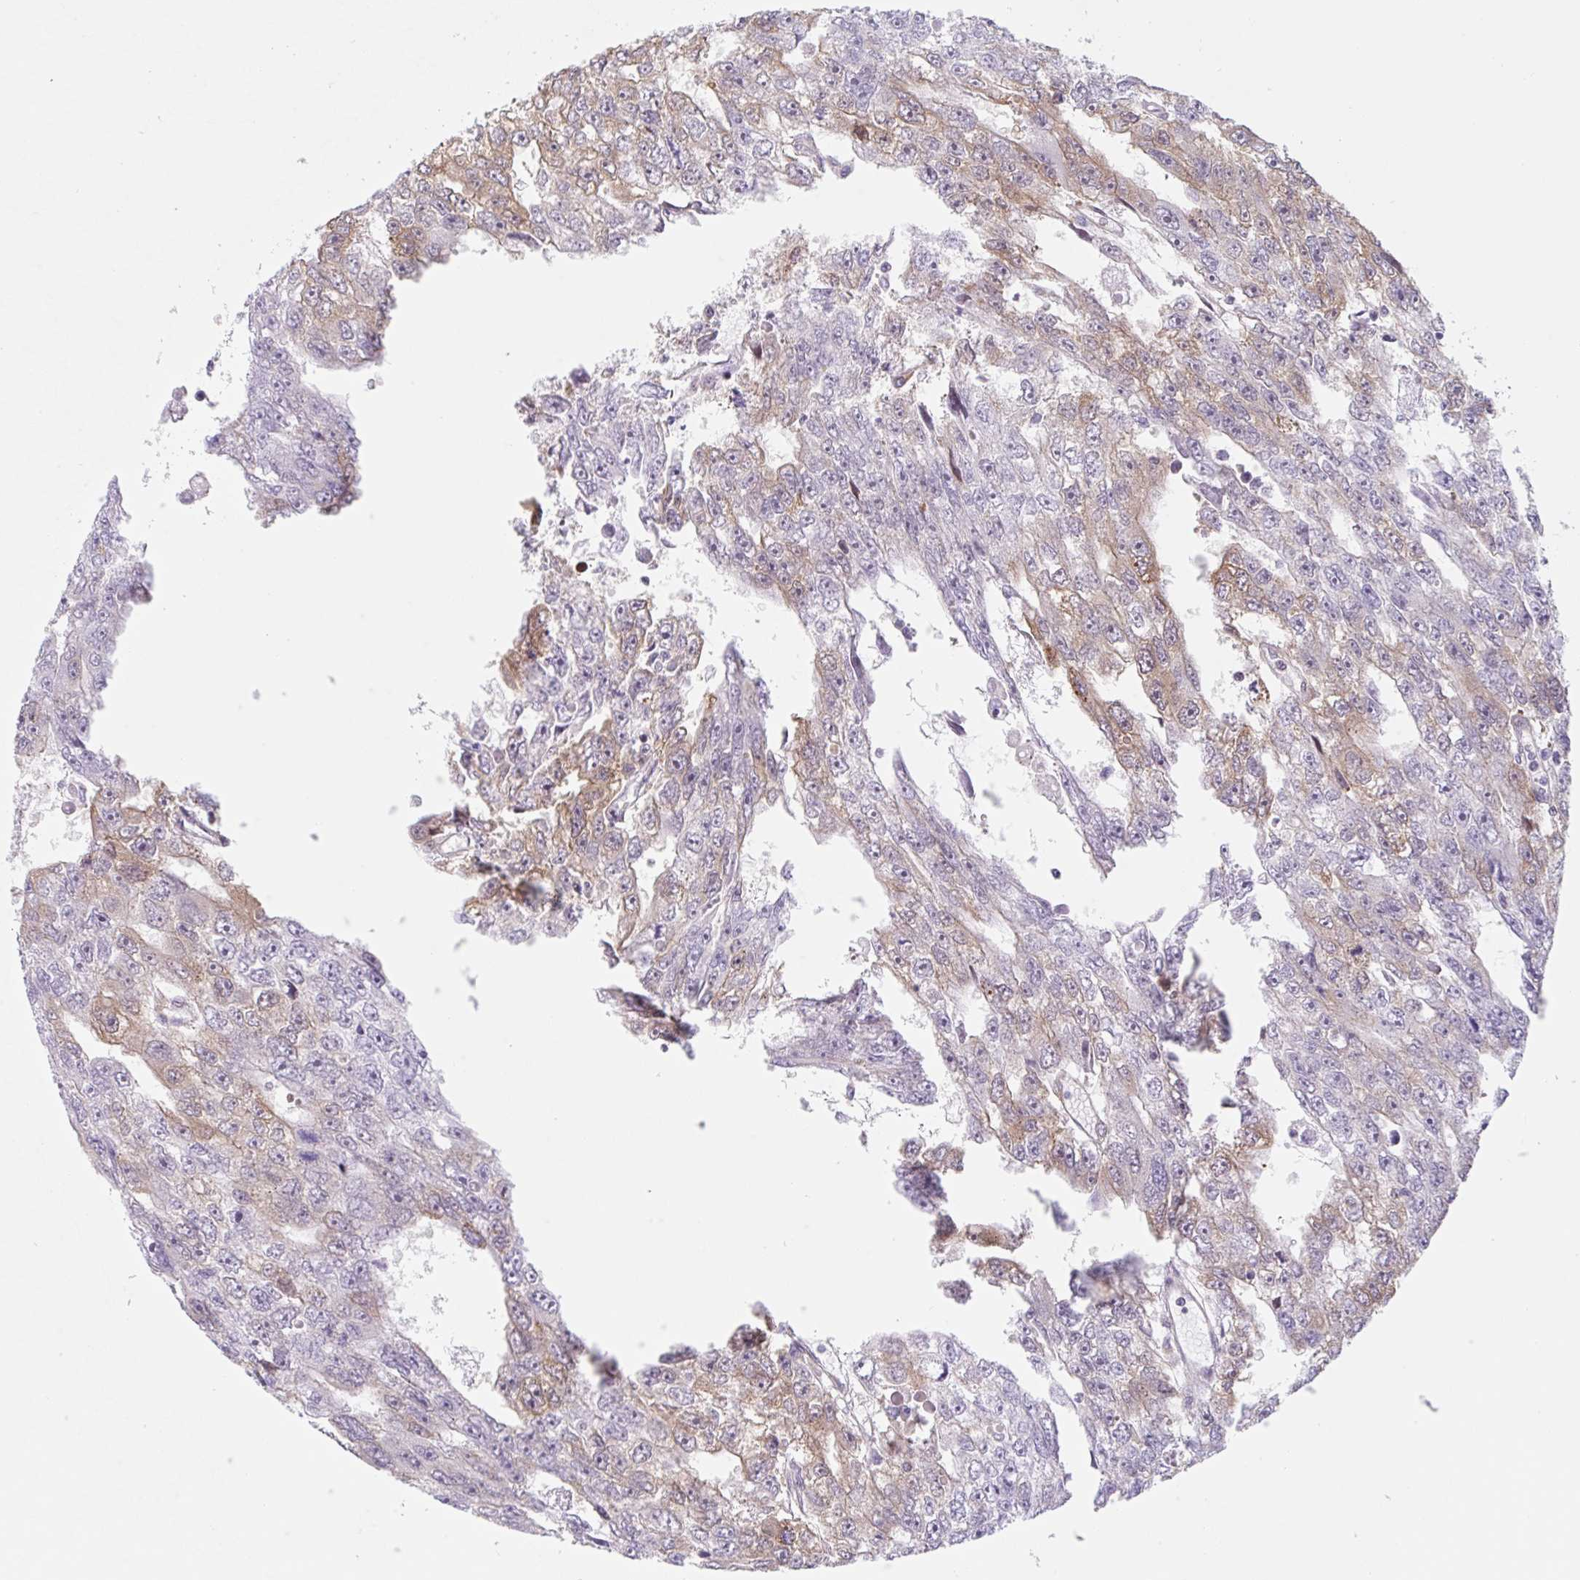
{"staining": {"intensity": "weak", "quantity": "25%-75%", "location": "cytoplasmic/membranous"}, "tissue": "testis cancer", "cell_type": "Tumor cells", "image_type": "cancer", "snomed": [{"axis": "morphology", "description": "Carcinoma, Embryonal, NOS"}, {"axis": "topography", "description": "Testis"}], "caption": "Immunohistochemistry (IHC) histopathology image of embryonal carcinoma (testis) stained for a protein (brown), which shows low levels of weak cytoplasmic/membranous expression in about 25%-75% of tumor cells.", "gene": "TBPL2", "patient": {"sex": "male", "age": 20}}